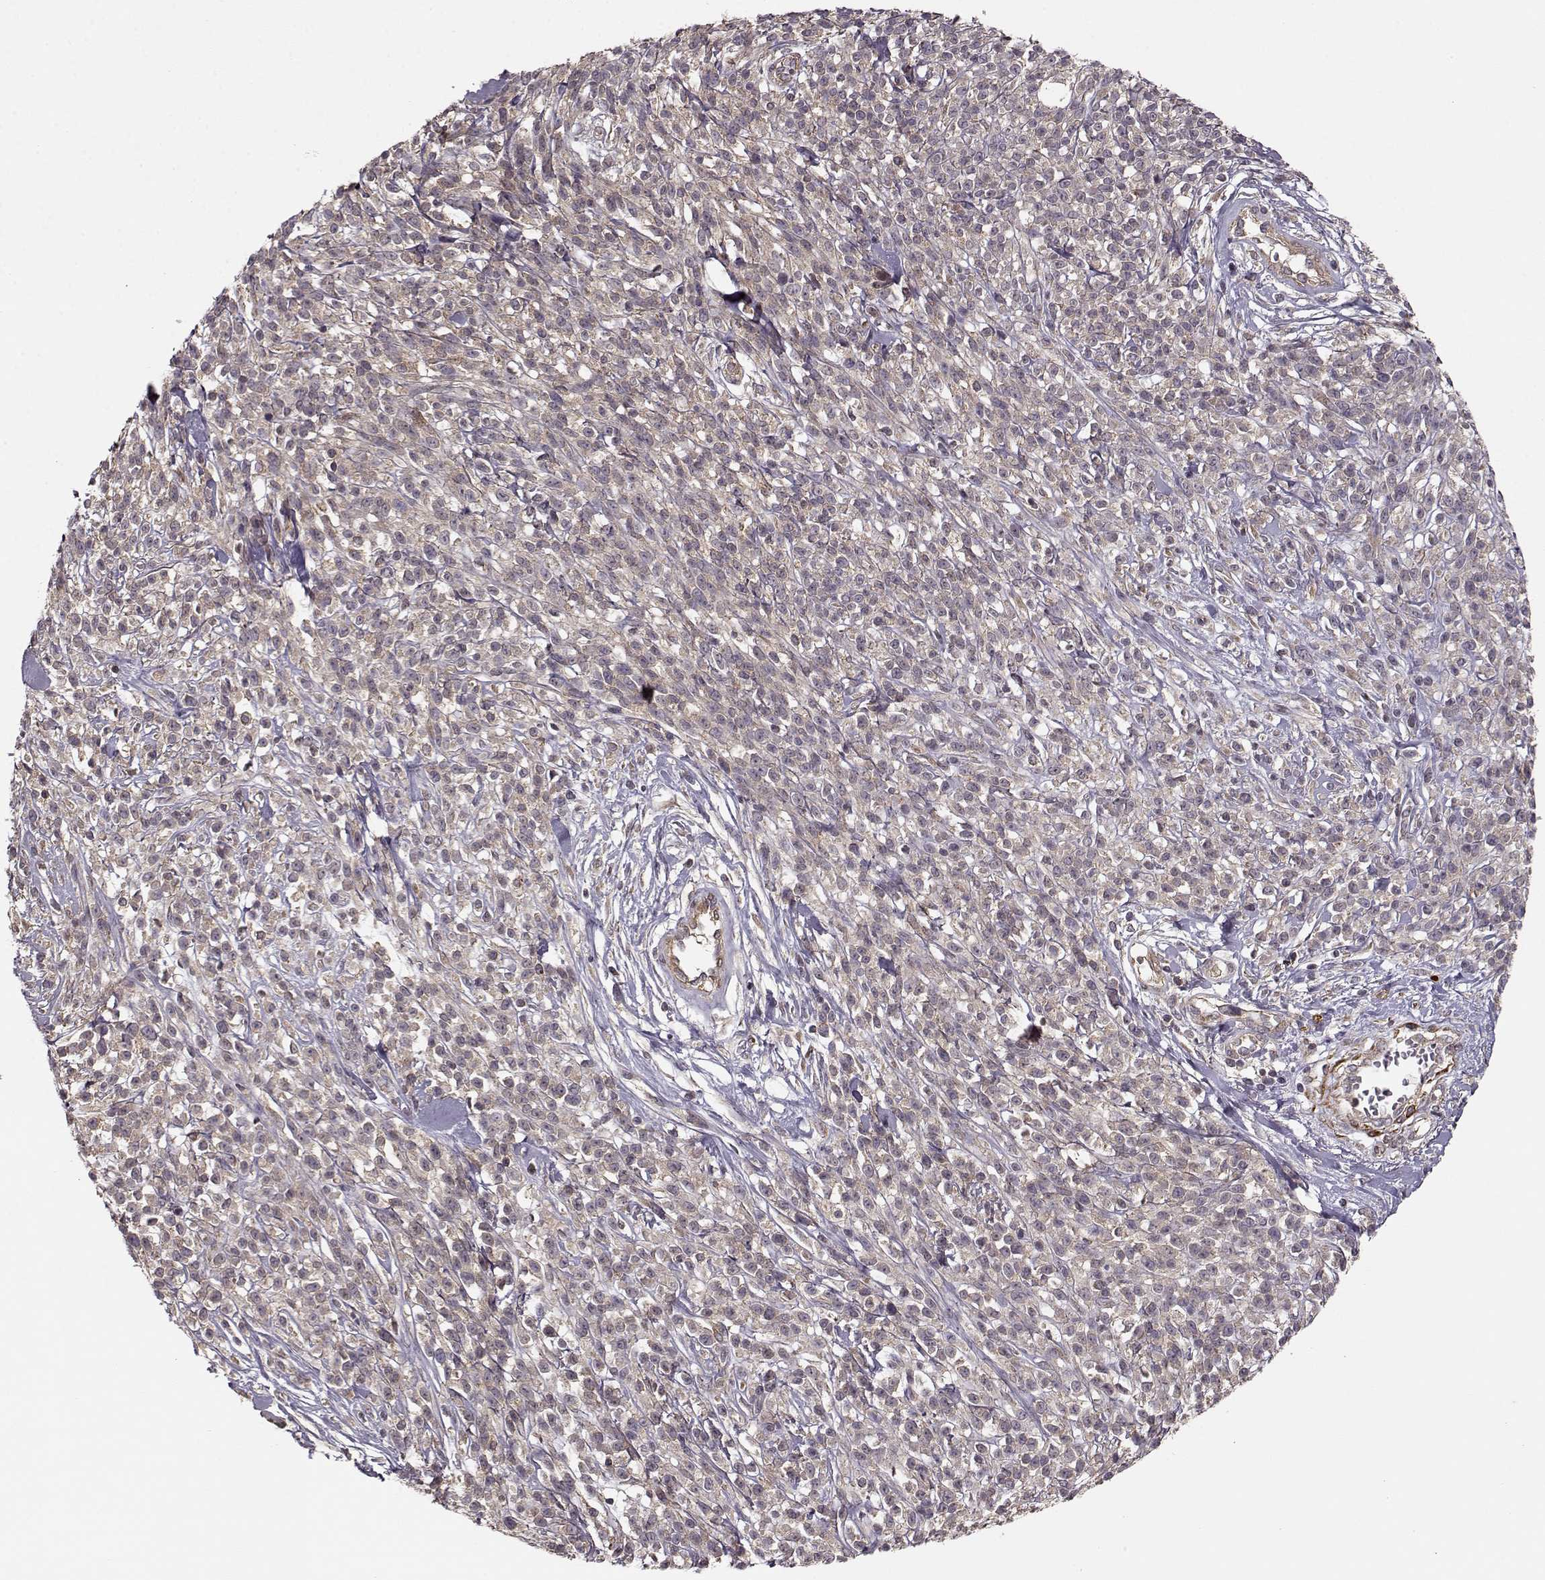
{"staining": {"intensity": "weak", "quantity": "<25%", "location": "cytoplasmic/membranous"}, "tissue": "melanoma", "cell_type": "Tumor cells", "image_type": "cancer", "snomed": [{"axis": "morphology", "description": "Malignant melanoma, NOS"}, {"axis": "topography", "description": "Skin"}, {"axis": "topography", "description": "Skin of trunk"}], "caption": "Human melanoma stained for a protein using immunohistochemistry (IHC) exhibits no staining in tumor cells.", "gene": "SLAIN2", "patient": {"sex": "male", "age": 74}}